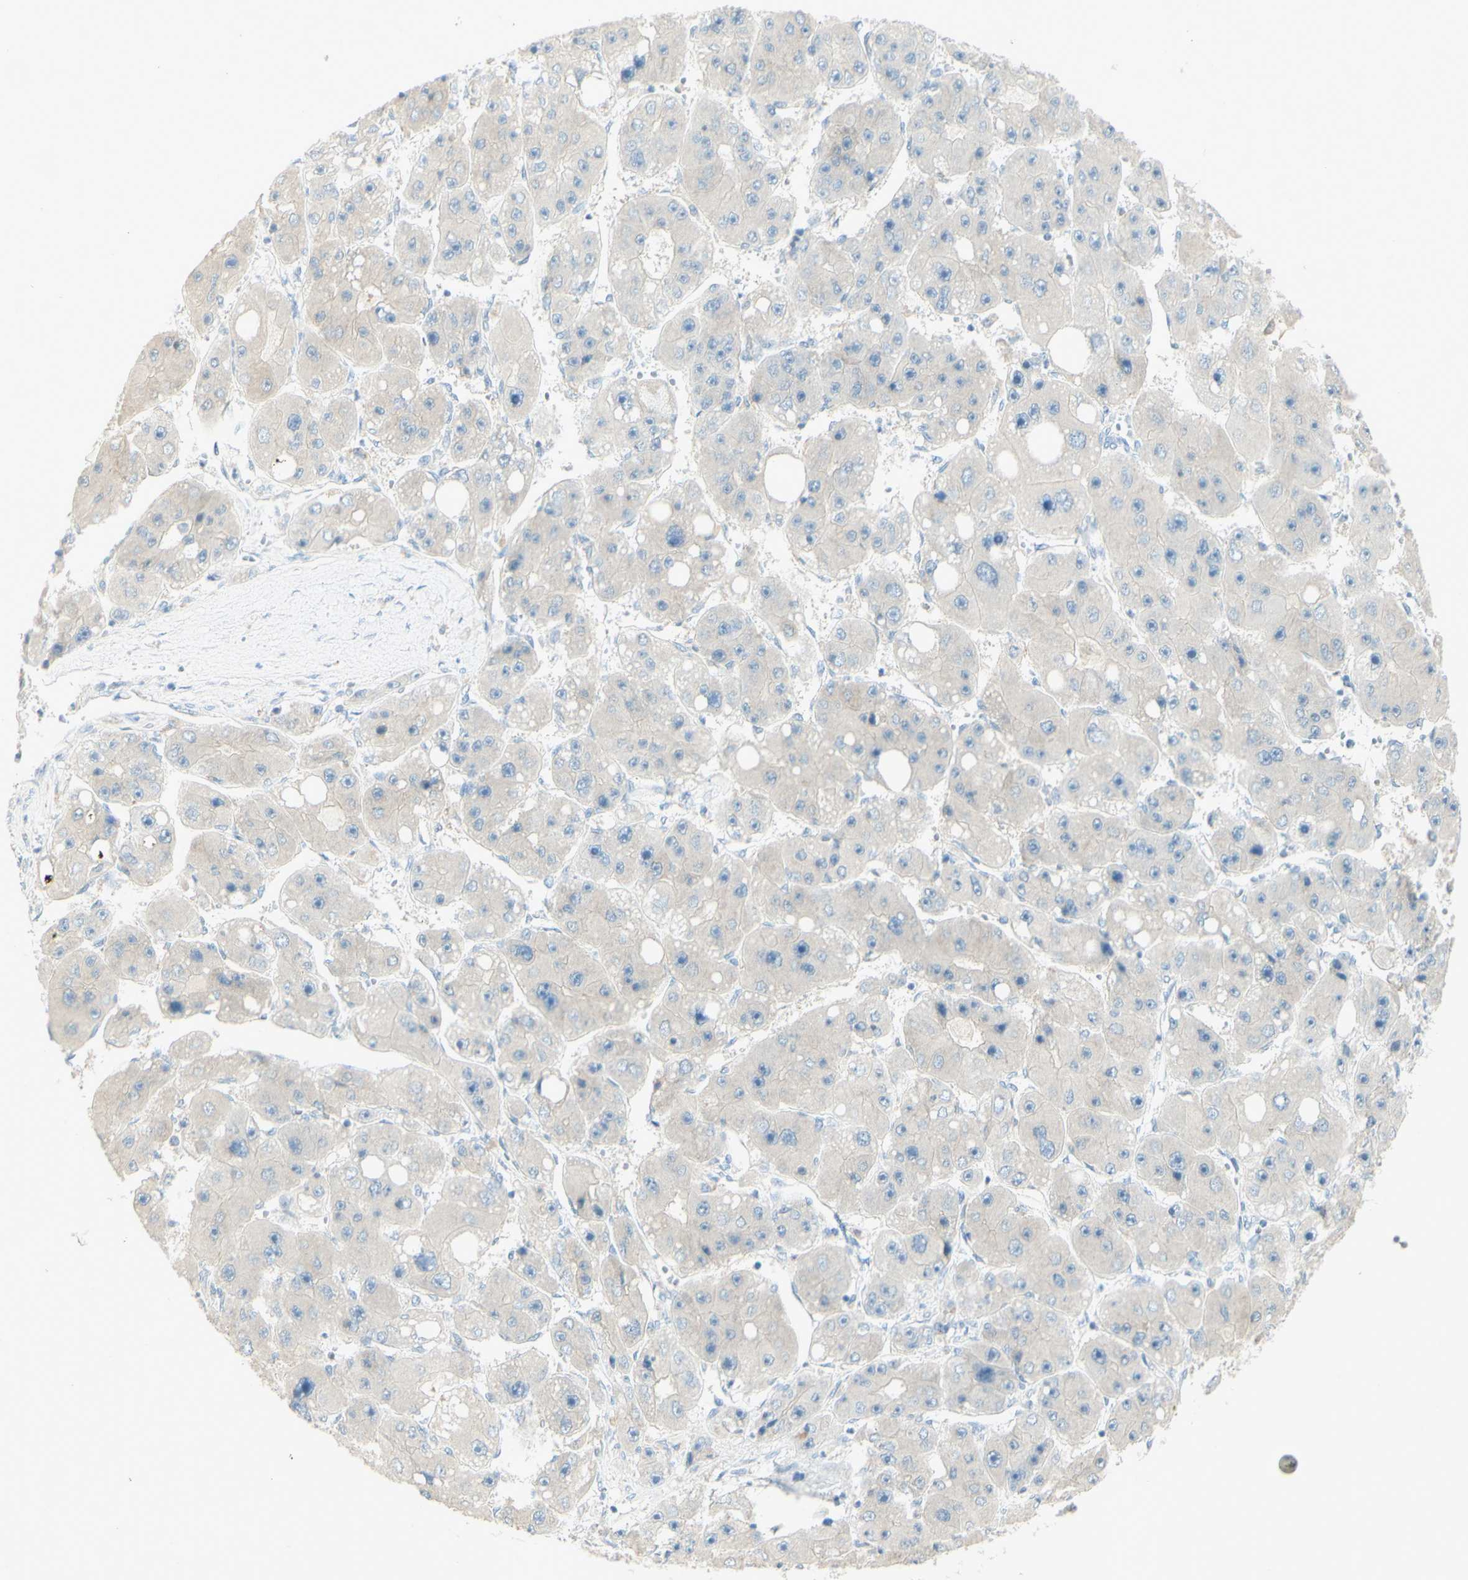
{"staining": {"intensity": "negative", "quantity": "none", "location": "none"}, "tissue": "liver cancer", "cell_type": "Tumor cells", "image_type": "cancer", "snomed": [{"axis": "morphology", "description": "Carcinoma, Hepatocellular, NOS"}, {"axis": "topography", "description": "Liver"}], "caption": "The immunohistochemistry photomicrograph has no significant positivity in tumor cells of liver hepatocellular carcinoma tissue. (Immunohistochemistry (ihc), brightfield microscopy, high magnification).", "gene": "ART3", "patient": {"sex": "female", "age": 61}}